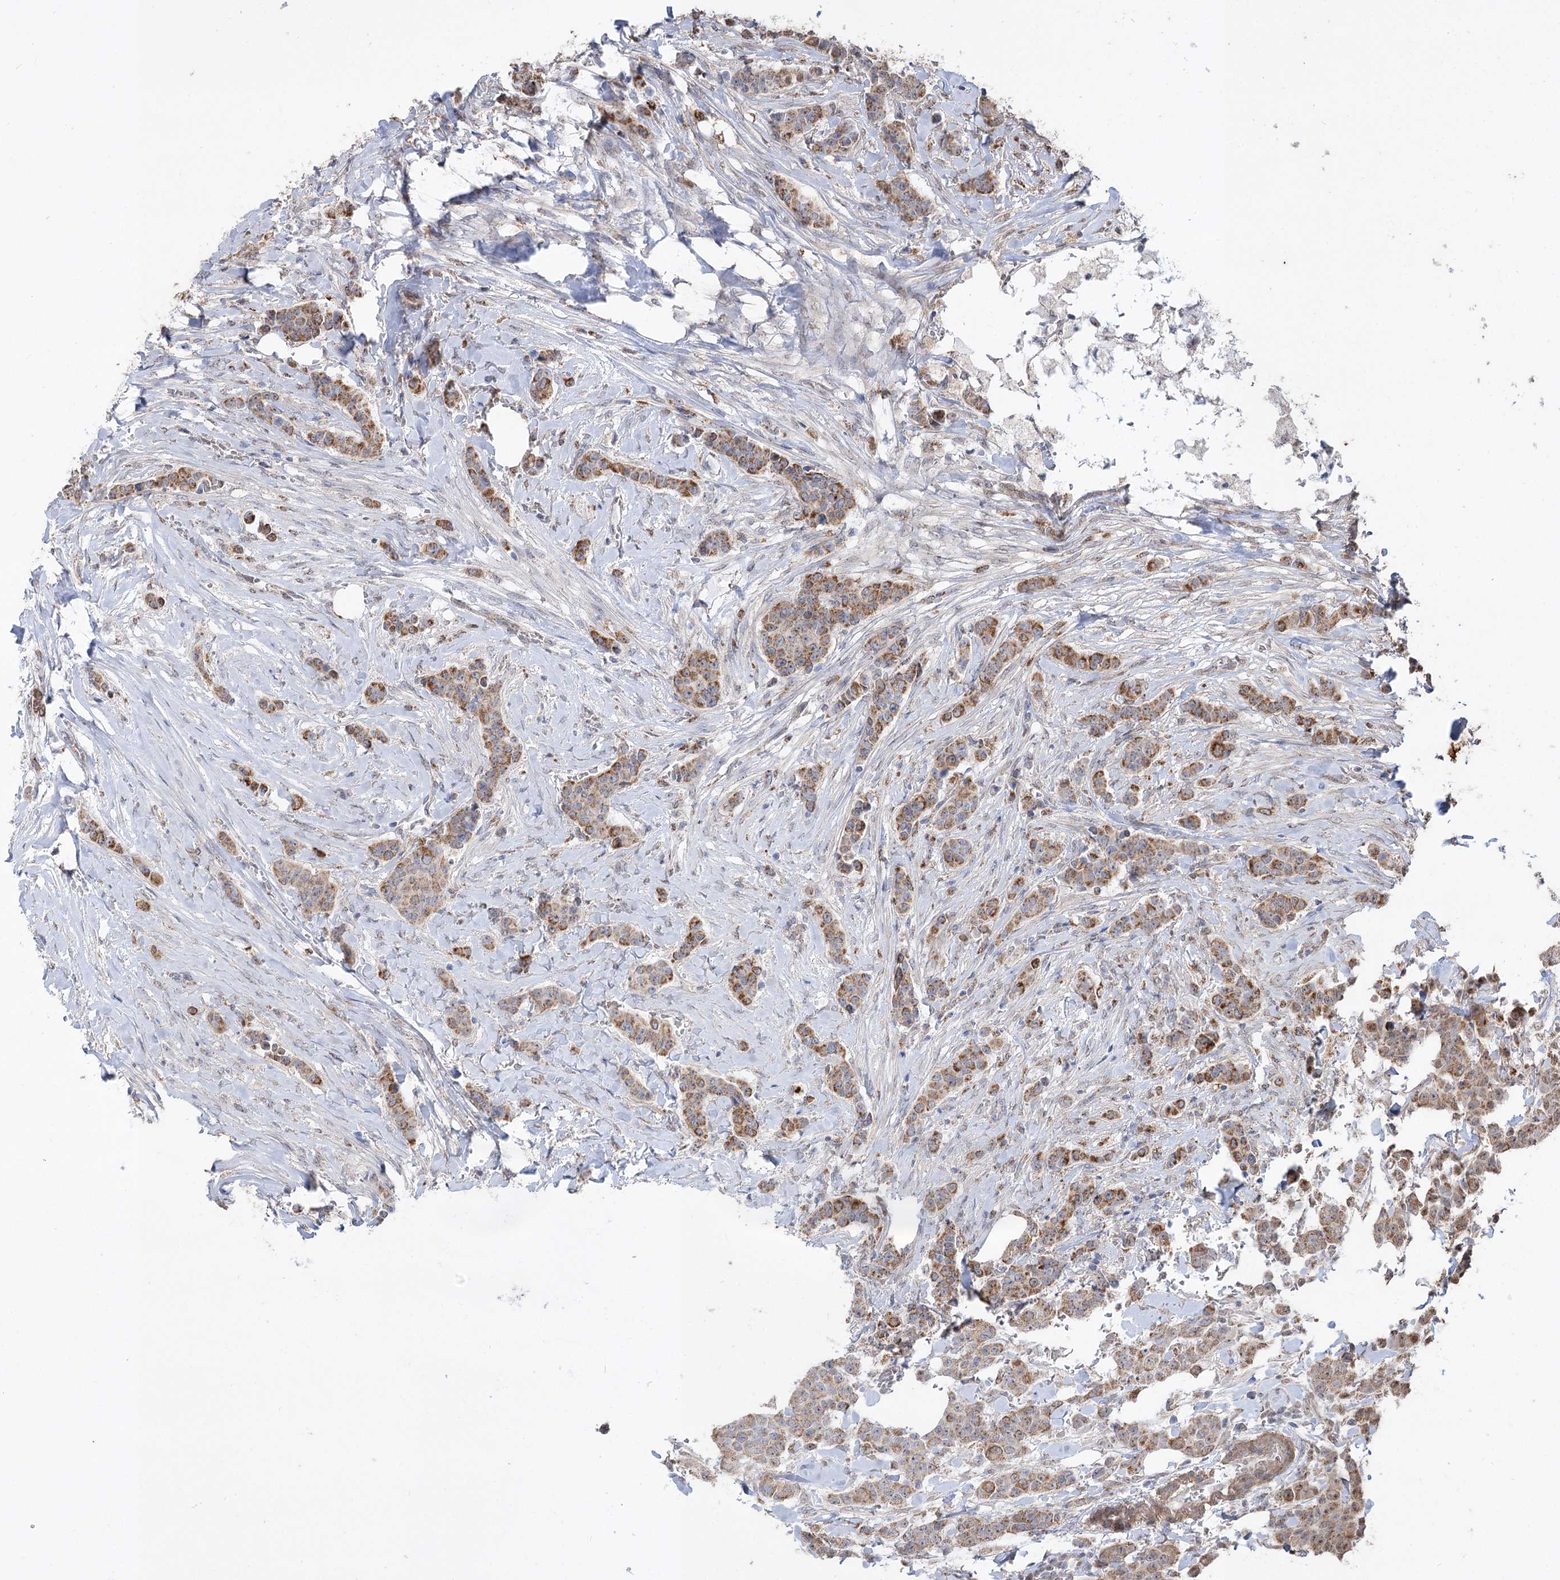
{"staining": {"intensity": "moderate", "quantity": ">75%", "location": "cytoplasmic/membranous"}, "tissue": "breast cancer", "cell_type": "Tumor cells", "image_type": "cancer", "snomed": [{"axis": "morphology", "description": "Duct carcinoma"}, {"axis": "topography", "description": "Breast"}], "caption": "Protein staining by IHC displays moderate cytoplasmic/membranous positivity in about >75% of tumor cells in breast cancer (intraductal carcinoma).", "gene": "ZSCAN23", "patient": {"sex": "female", "age": 40}}